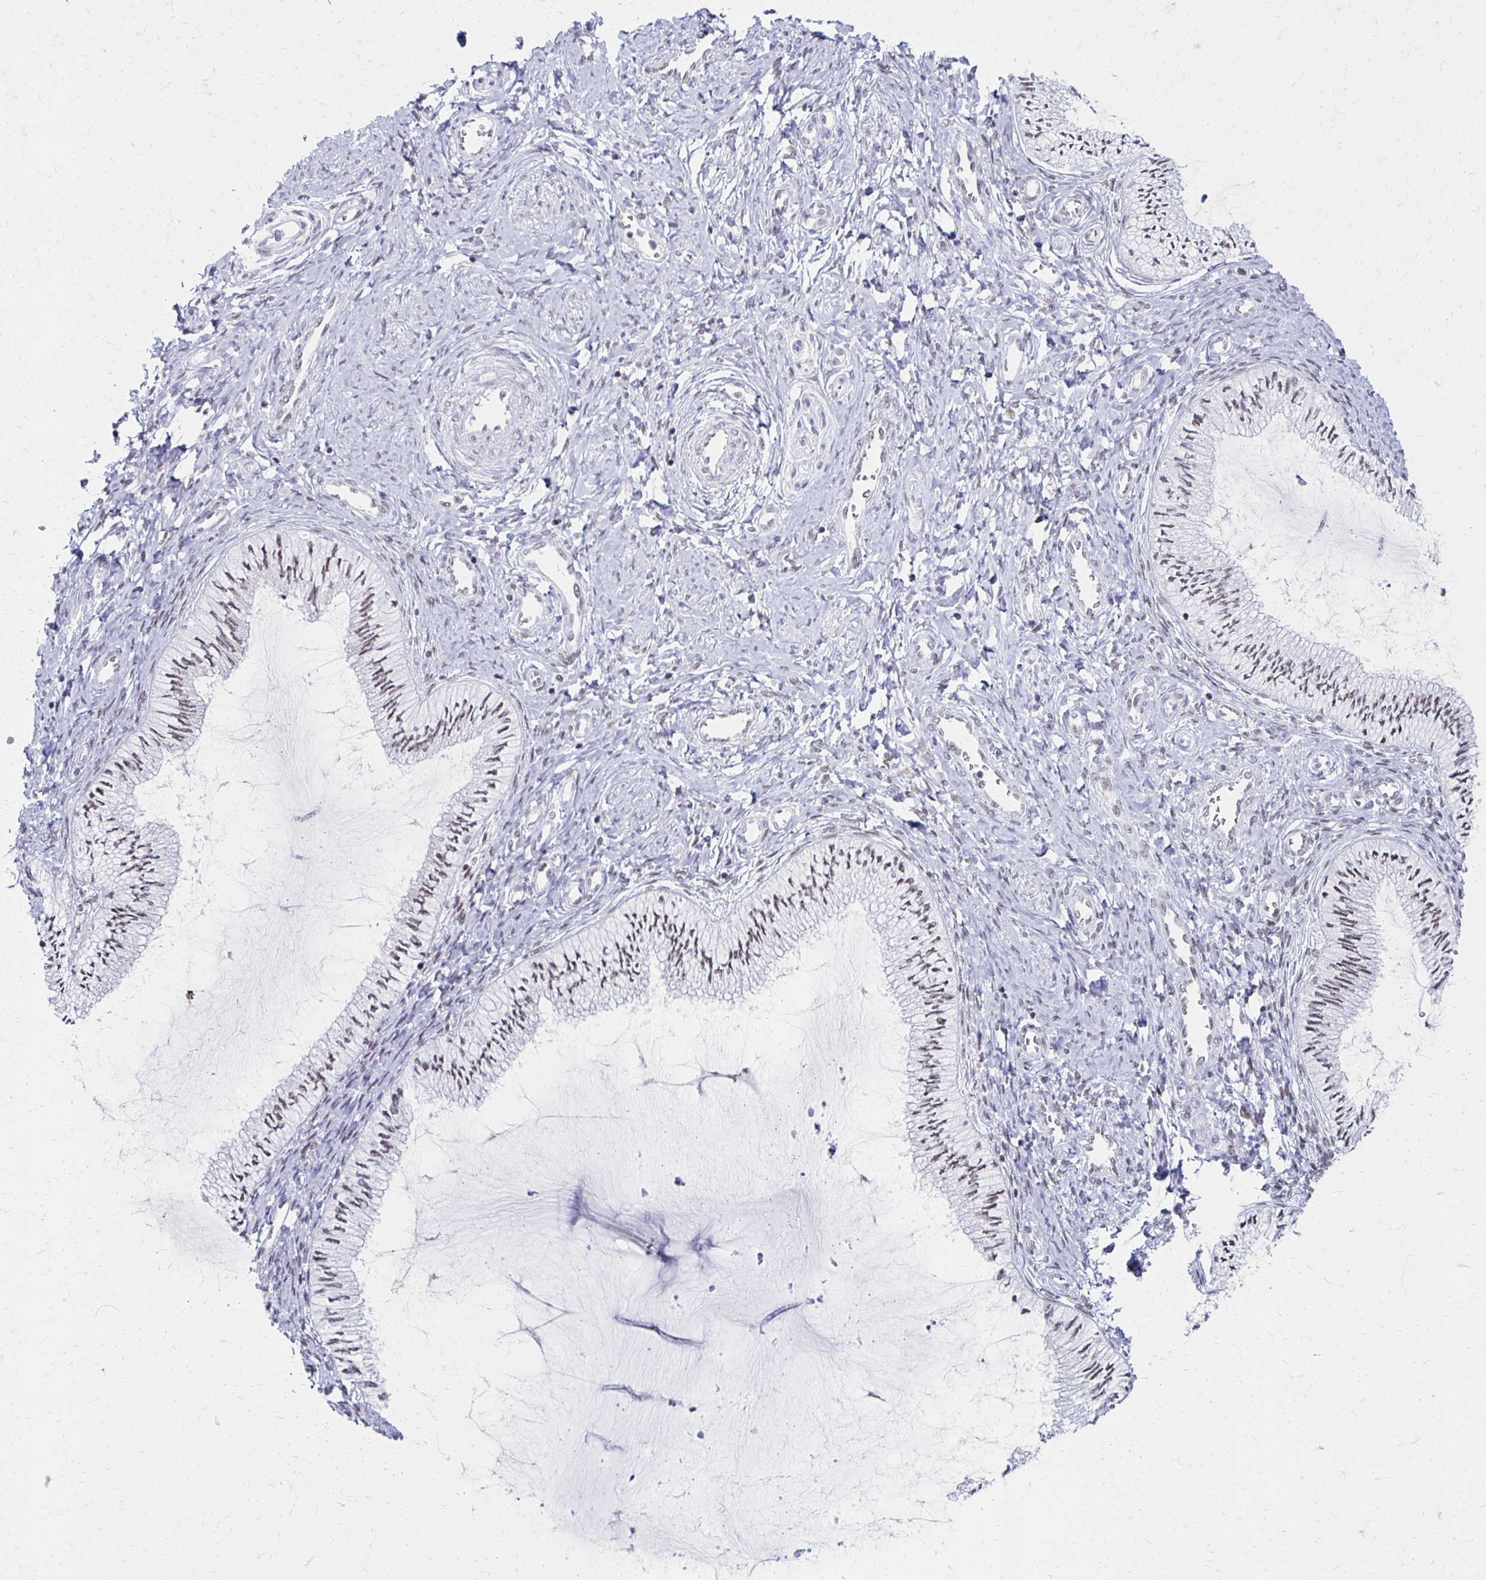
{"staining": {"intensity": "moderate", "quantity": "25%-75%", "location": "nuclear"}, "tissue": "cervix", "cell_type": "Glandular cells", "image_type": "normal", "snomed": [{"axis": "morphology", "description": "Normal tissue, NOS"}, {"axis": "topography", "description": "Cervix"}], "caption": "IHC histopathology image of normal cervix: cervix stained using immunohistochemistry exhibits medium levels of moderate protein expression localized specifically in the nuclear of glandular cells, appearing as a nuclear brown color.", "gene": "IRF7", "patient": {"sex": "female", "age": 24}}